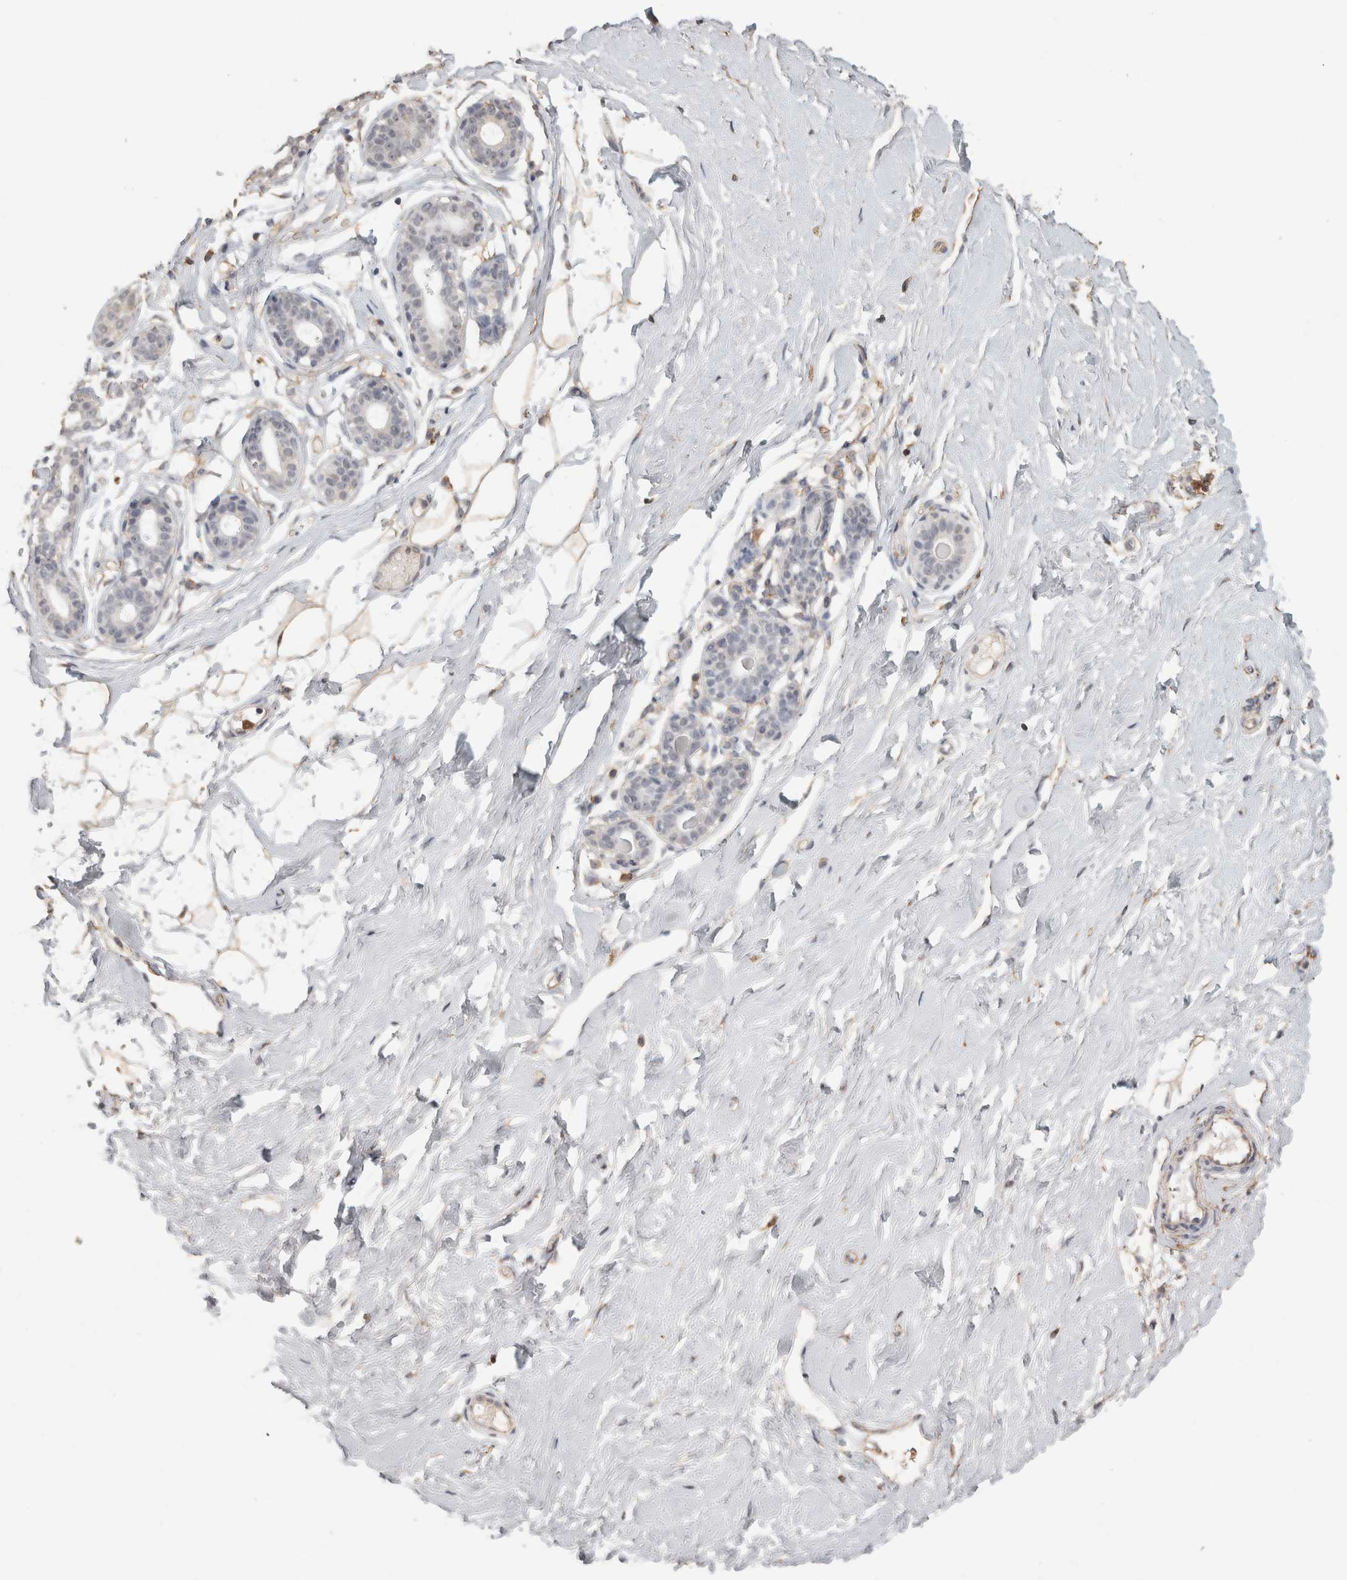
{"staining": {"intensity": "weak", "quantity": ">75%", "location": "cytoplasmic/membranous"}, "tissue": "breast", "cell_type": "Adipocytes", "image_type": "normal", "snomed": [{"axis": "morphology", "description": "Normal tissue, NOS"}, {"axis": "topography", "description": "Breast"}], "caption": "About >75% of adipocytes in normal human breast demonstrate weak cytoplasmic/membranous protein expression as visualized by brown immunohistochemical staining.", "gene": "REPS2", "patient": {"sex": "female", "age": 23}}